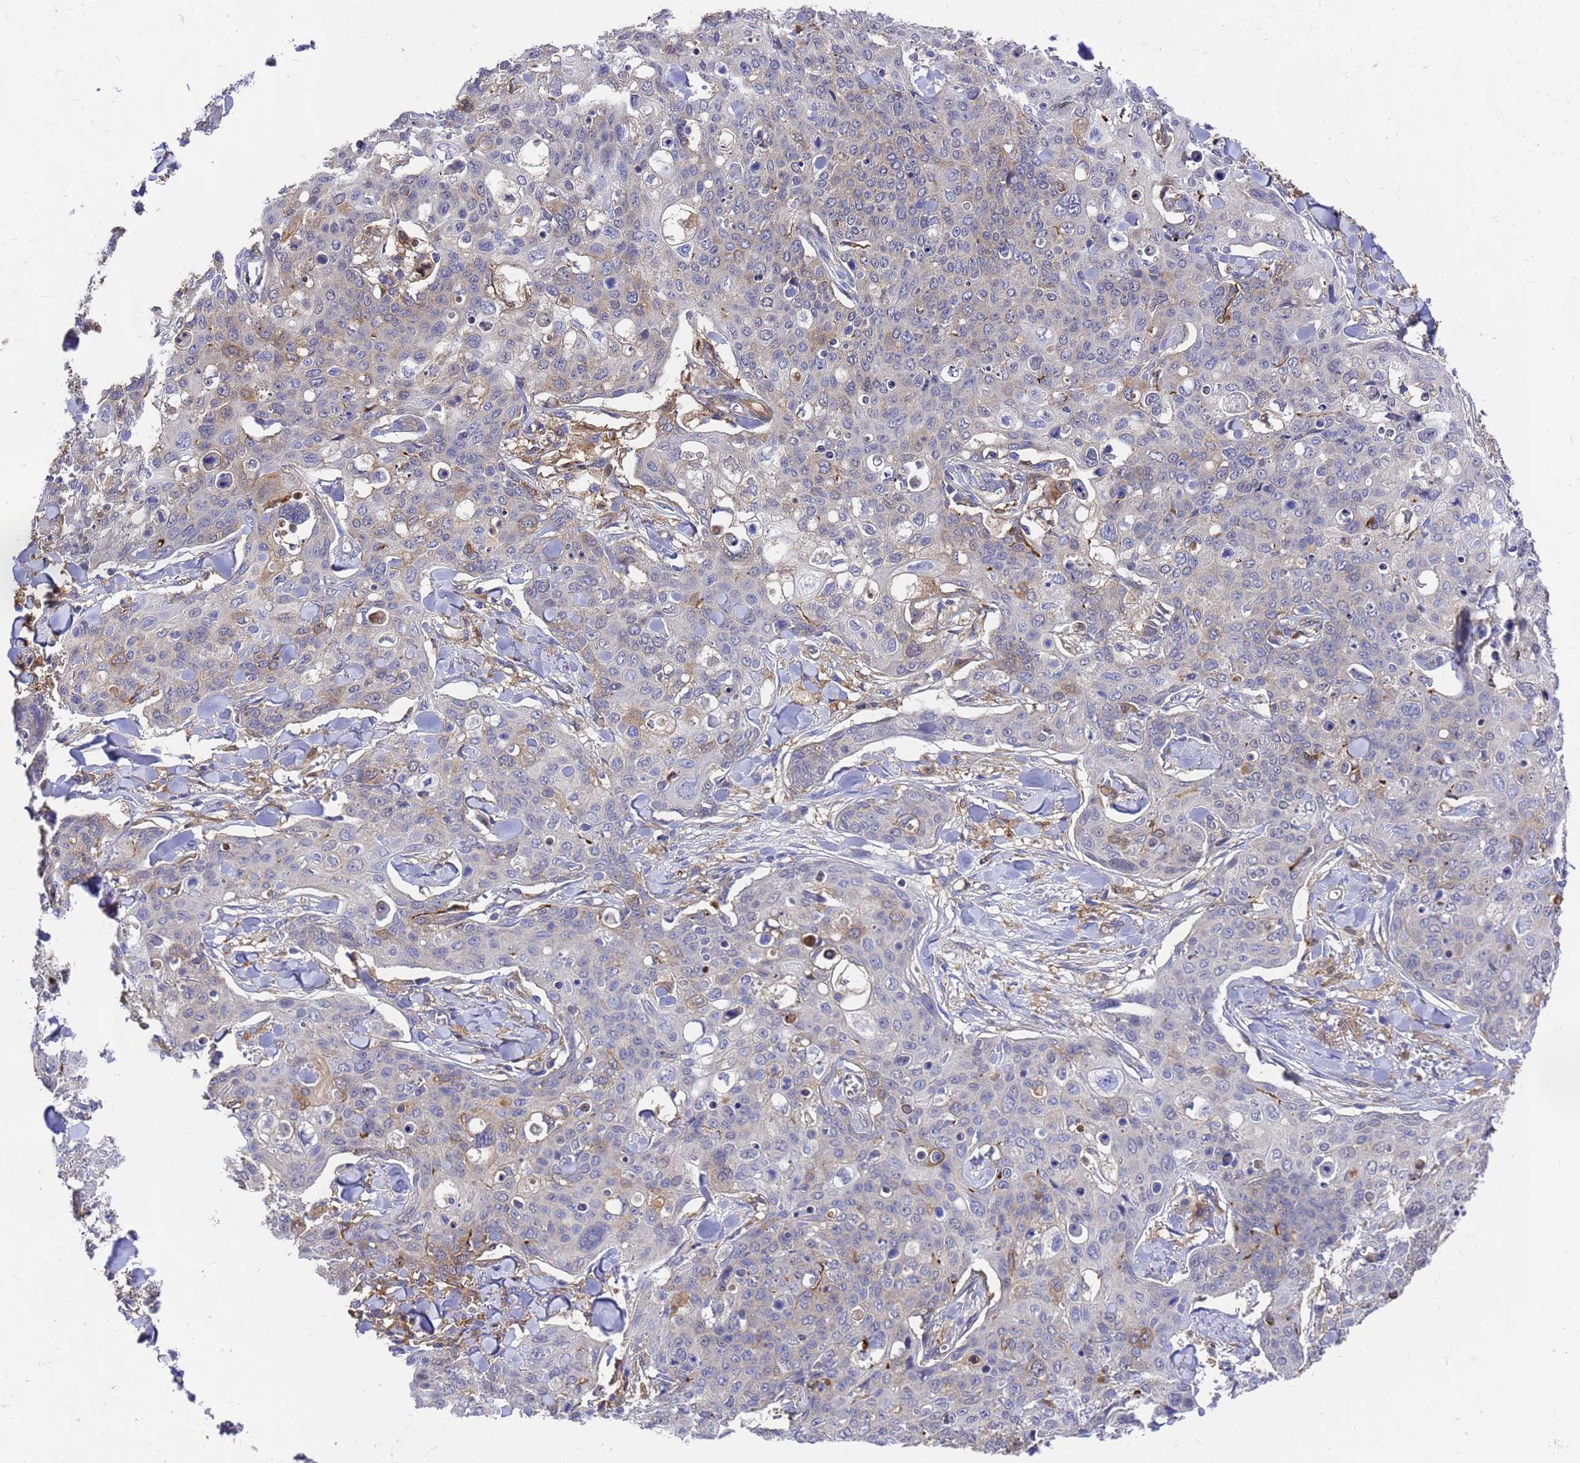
{"staining": {"intensity": "negative", "quantity": "none", "location": "none"}, "tissue": "skin cancer", "cell_type": "Tumor cells", "image_type": "cancer", "snomed": [{"axis": "morphology", "description": "Squamous cell carcinoma, NOS"}, {"axis": "topography", "description": "Skin"}, {"axis": "topography", "description": "Vulva"}], "caption": "Immunohistochemistry histopathology image of human skin cancer (squamous cell carcinoma) stained for a protein (brown), which reveals no staining in tumor cells. The staining was performed using DAB (3,3'-diaminobenzidine) to visualize the protein expression in brown, while the nuclei were stained in blue with hematoxylin (Magnification: 20x).", "gene": "SLC35E2B", "patient": {"sex": "female", "age": 85}}